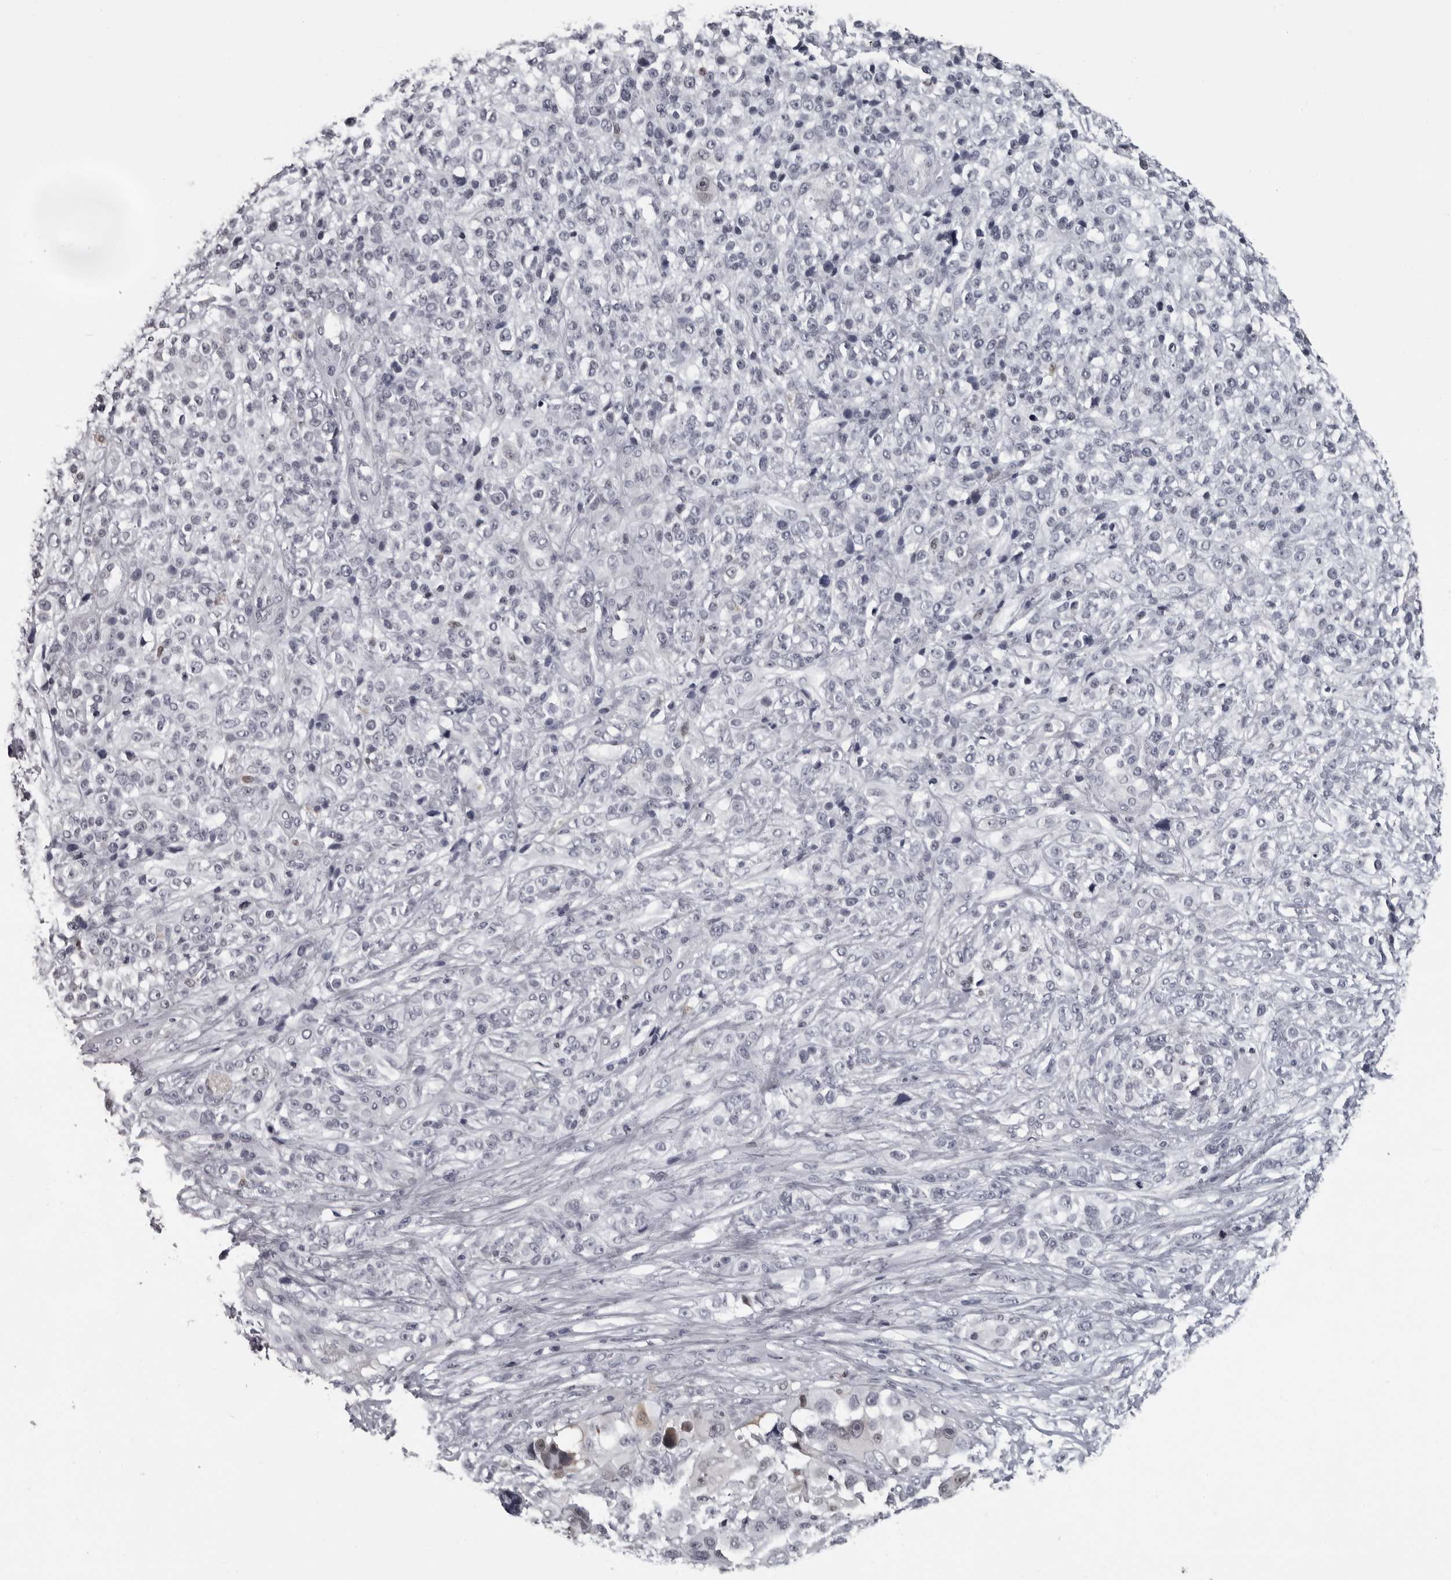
{"staining": {"intensity": "negative", "quantity": "none", "location": "none"}, "tissue": "melanoma", "cell_type": "Tumor cells", "image_type": "cancer", "snomed": [{"axis": "morphology", "description": "Malignant melanoma, NOS"}, {"axis": "topography", "description": "Skin"}], "caption": "Malignant melanoma was stained to show a protein in brown. There is no significant staining in tumor cells. (IHC, brightfield microscopy, high magnification).", "gene": "LZIC", "patient": {"sex": "female", "age": 55}}